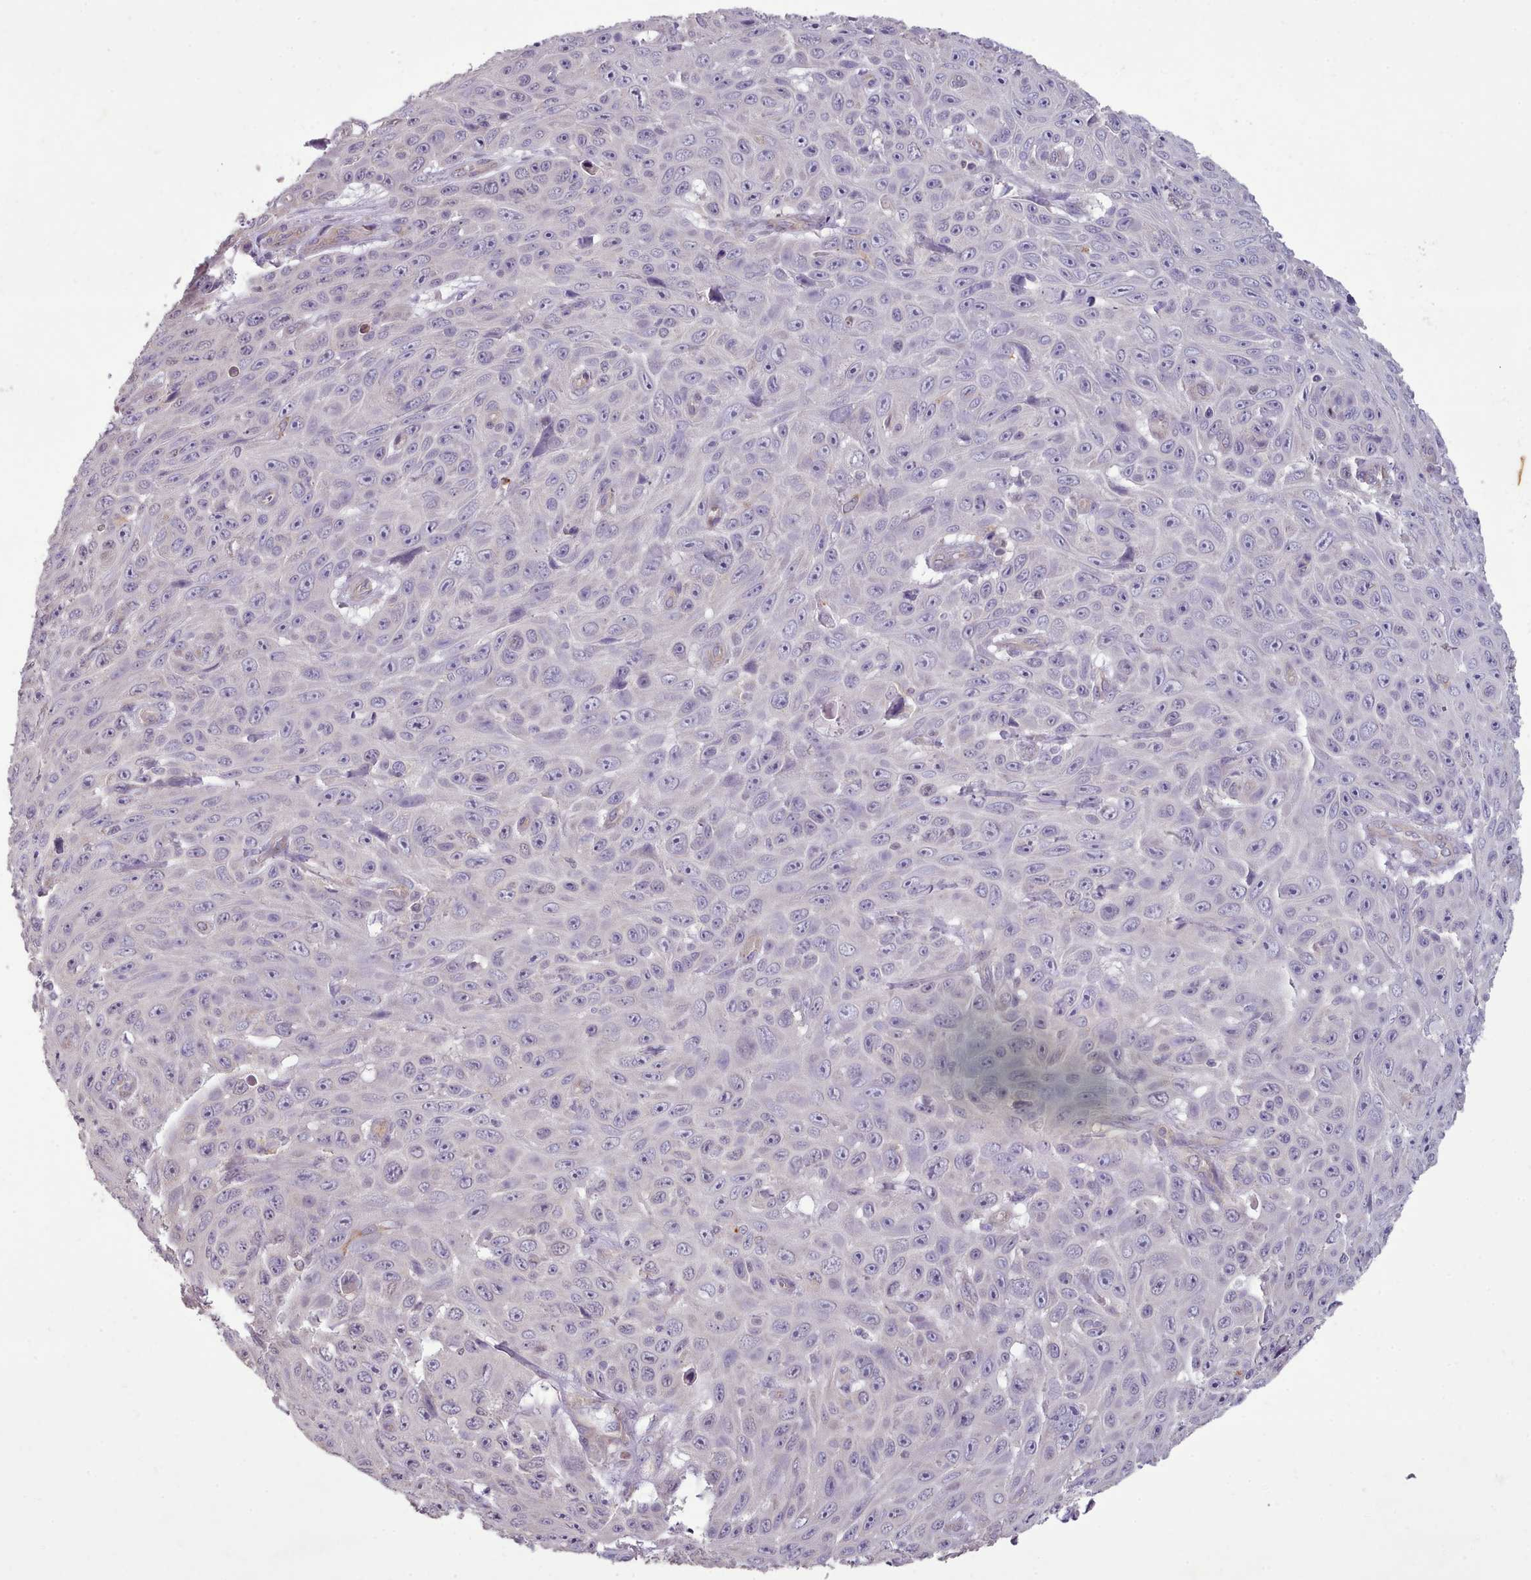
{"staining": {"intensity": "negative", "quantity": "none", "location": "none"}, "tissue": "skin cancer", "cell_type": "Tumor cells", "image_type": "cancer", "snomed": [{"axis": "morphology", "description": "Squamous cell carcinoma, NOS"}, {"axis": "topography", "description": "Skin"}], "caption": "This is an immunohistochemistry image of human squamous cell carcinoma (skin). There is no staining in tumor cells.", "gene": "DPF1", "patient": {"sex": "male", "age": 82}}